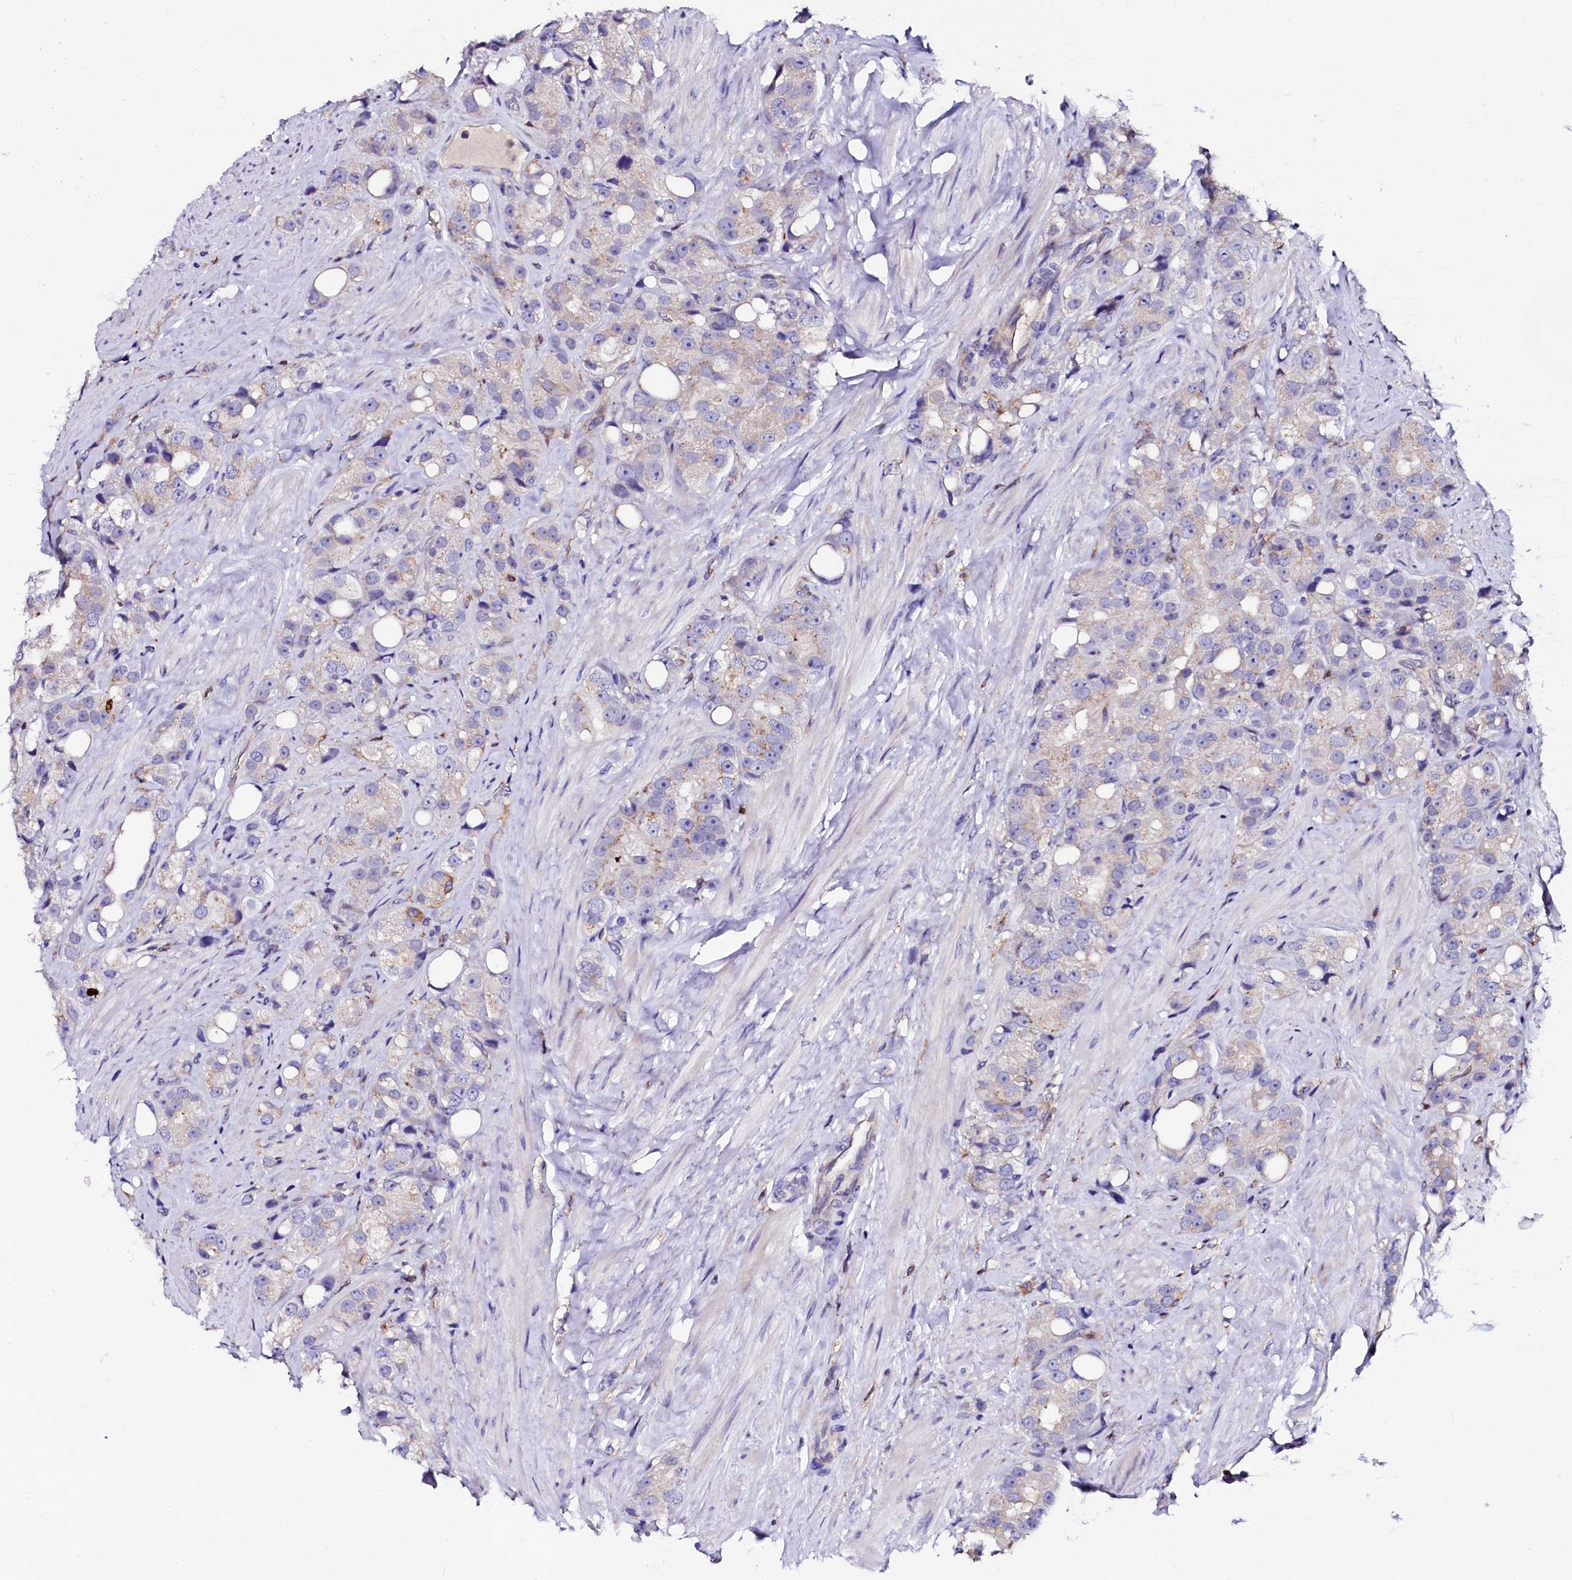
{"staining": {"intensity": "weak", "quantity": "<25%", "location": "cytoplasmic/membranous"}, "tissue": "prostate cancer", "cell_type": "Tumor cells", "image_type": "cancer", "snomed": [{"axis": "morphology", "description": "Adenocarcinoma, NOS"}, {"axis": "topography", "description": "Prostate"}], "caption": "This image is of prostate cancer stained with immunohistochemistry (IHC) to label a protein in brown with the nuclei are counter-stained blue. There is no staining in tumor cells.", "gene": "OTOL1", "patient": {"sex": "male", "age": 79}}